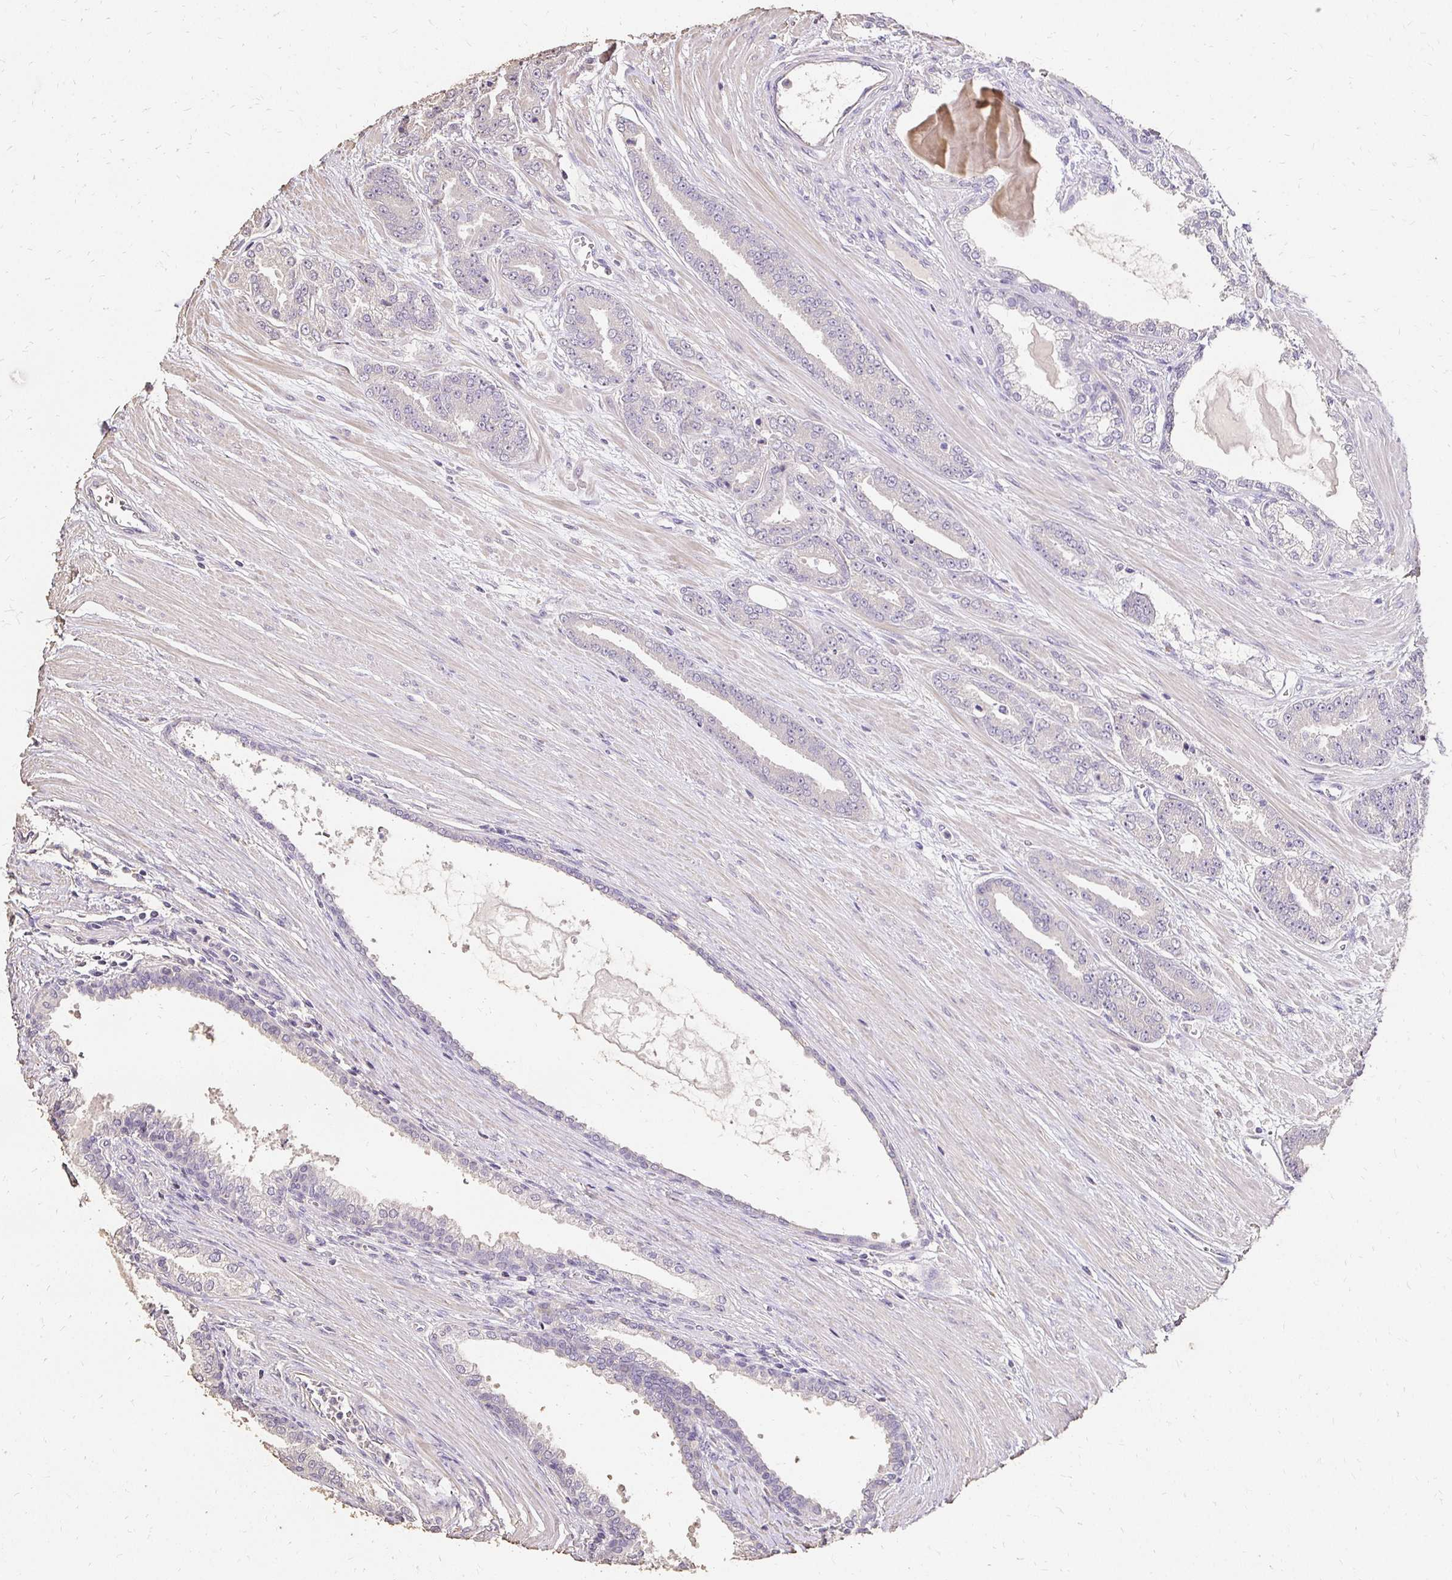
{"staining": {"intensity": "negative", "quantity": "none", "location": "none"}, "tissue": "prostate cancer", "cell_type": "Tumor cells", "image_type": "cancer", "snomed": [{"axis": "morphology", "description": "Adenocarcinoma, High grade"}, {"axis": "topography", "description": "Prostate"}], "caption": "Immunohistochemistry image of neoplastic tissue: human prostate cancer (high-grade adenocarcinoma) stained with DAB demonstrates no significant protein expression in tumor cells. (Stains: DAB immunohistochemistry (IHC) with hematoxylin counter stain, Microscopy: brightfield microscopy at high magnification).", "gene": "UGT1A6", "patient": {"sex": "male", "age": 60}}